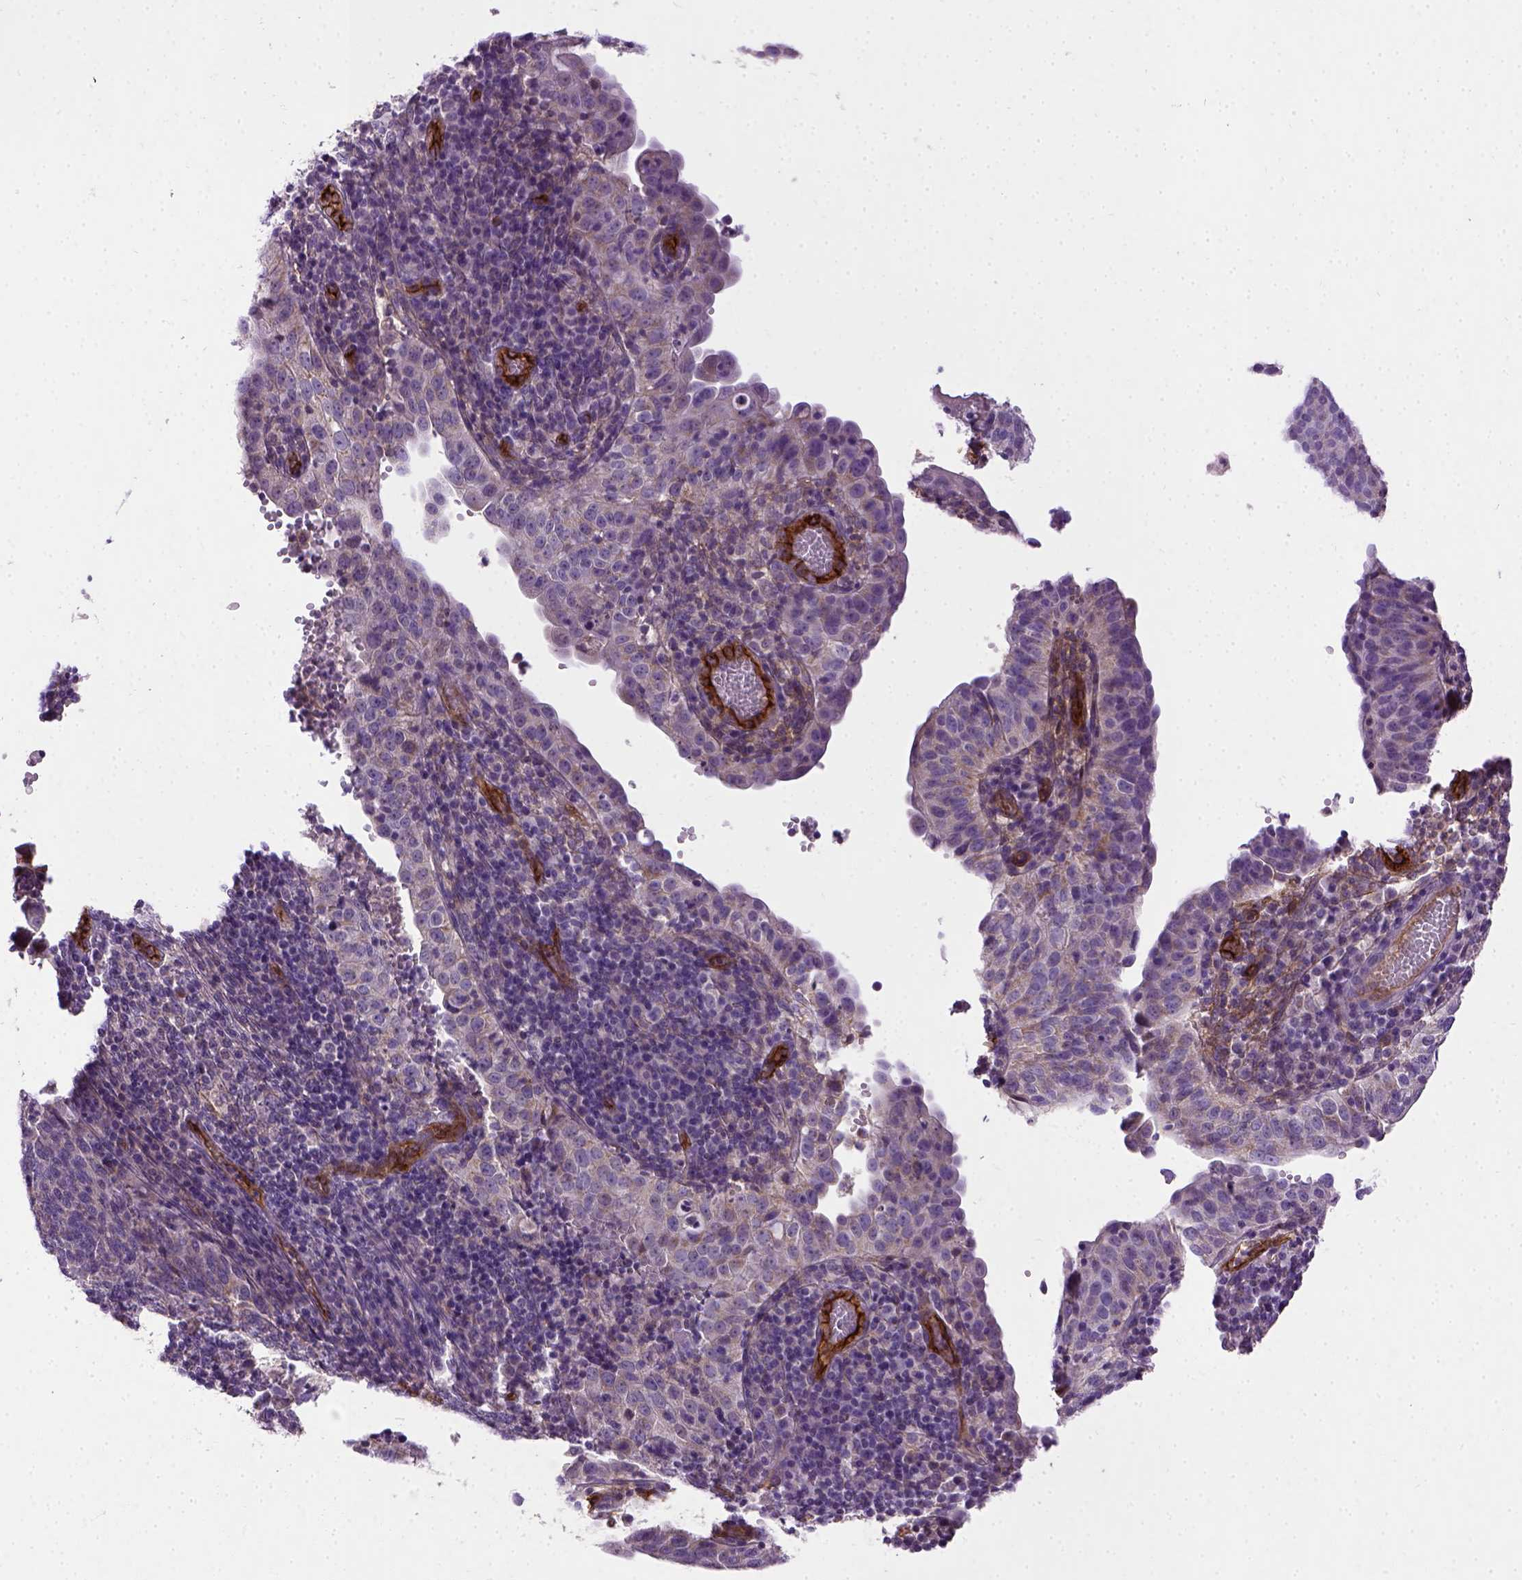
{"staining": {"intensity": "weak", "quantity": "25%-75%", "location": "cytoplasmic/membranous"}, "tissue": "cervical cancer", "cell_type": "Tumor cells", "image_type": "cancer", "snomed": [{"axis": "morphology", "description": "Squamous cell carcinoma, NOS"}, {"axis": "topography", "description": "Cervix"}], "caption": "Weak cytoplasmic/membranous expression for a protein is identified in about 25%-75% of tumor cells of cervical cancer using immunohistochemistry (IHC).", "gene": "ENG", "patient": {"sex": "female", "age": 39}}